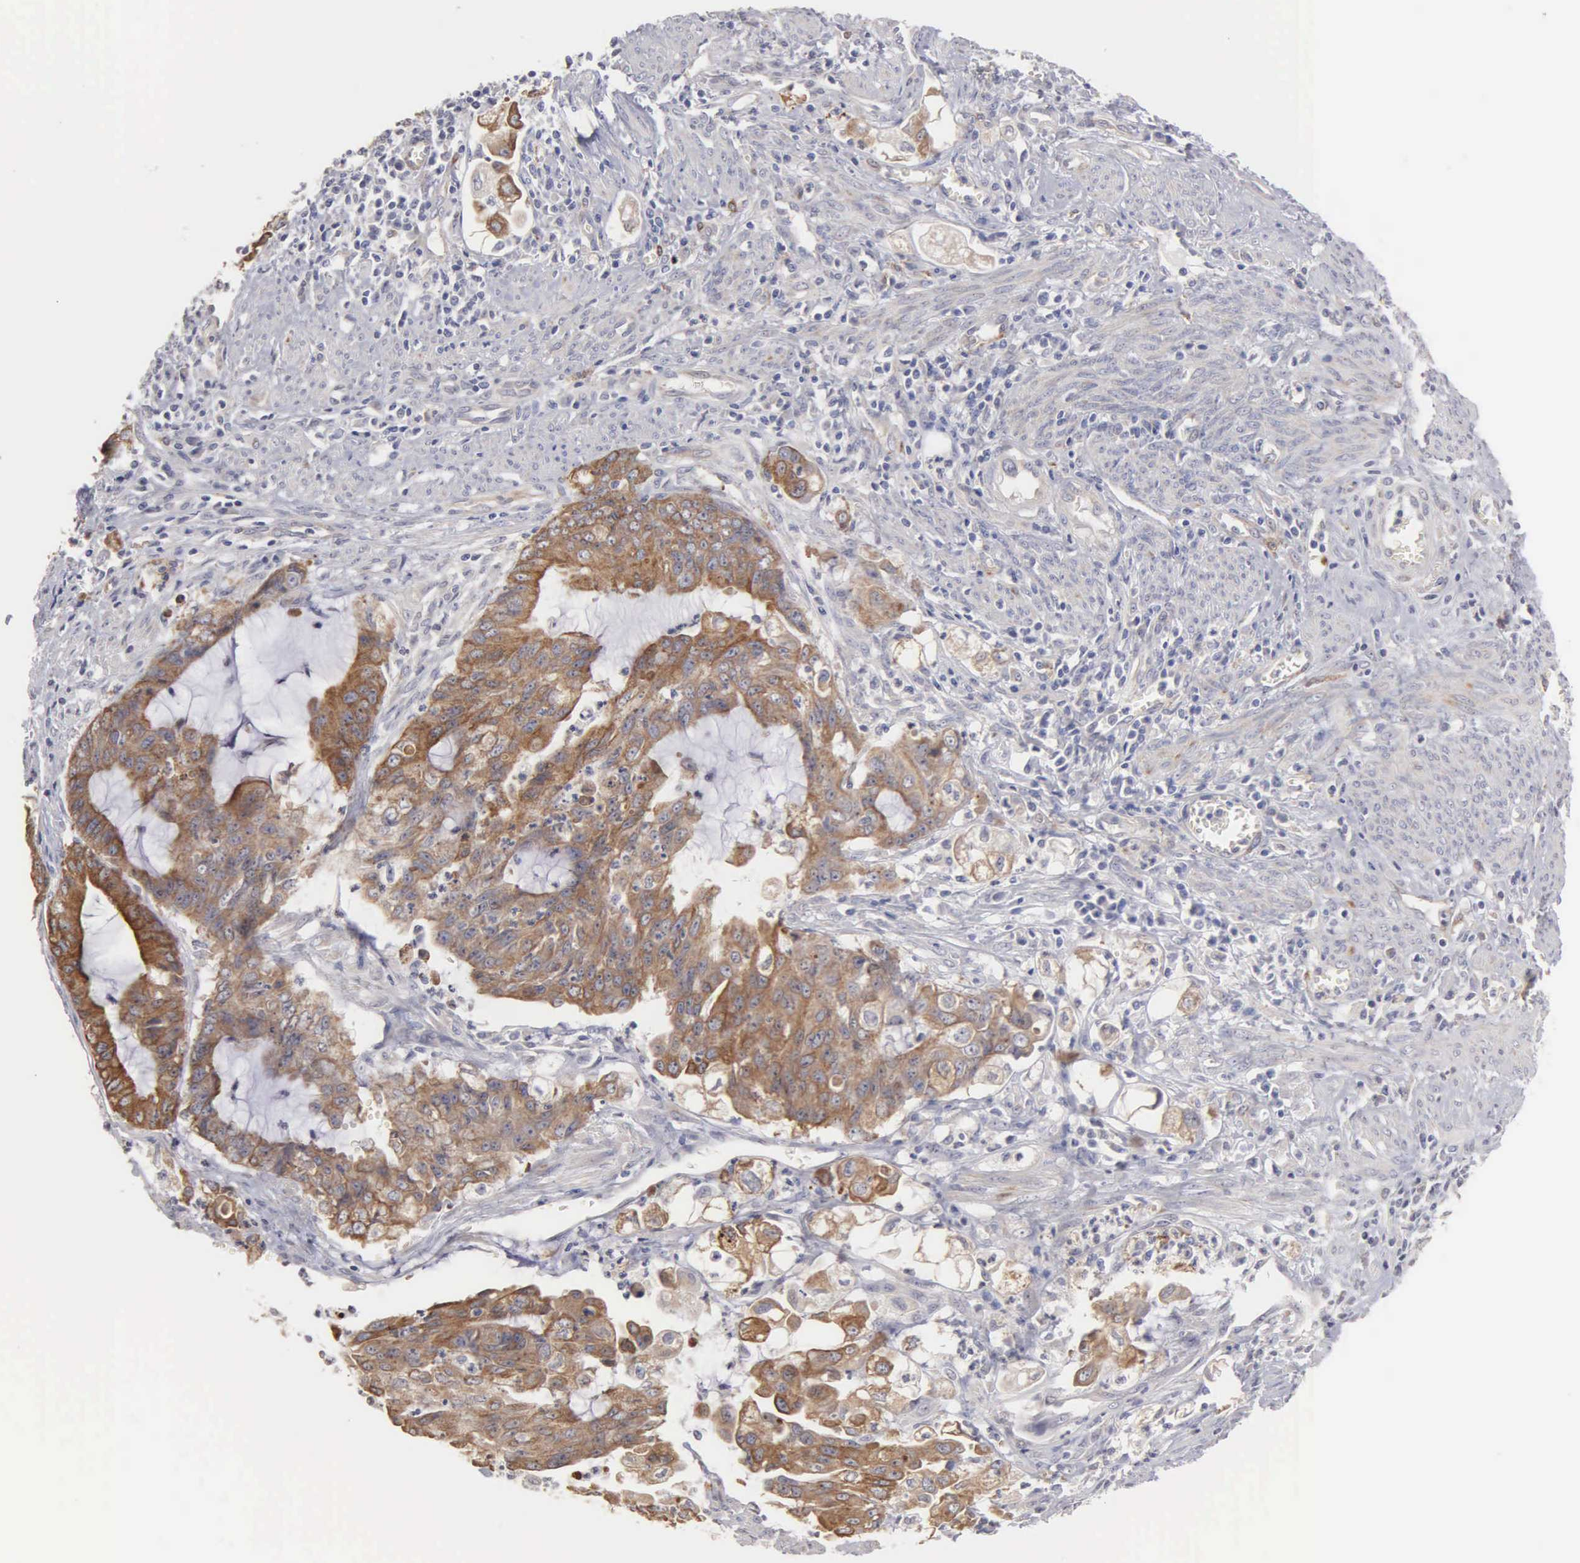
{"staining": {"intensity": "moderate", "quantity": ">75%", "location": "cytoplasmic/membranous"}, "tissue": "endometrial cancer", "cell_type": "Tumor cells", "image_type": "cancer", "snomed": [{"axis": "morphology", "description": "Adenocarcinoma, NOS"}, {"axis": "topography", "description": "Endometrium"}], "caption": "Human endometrial adenocarcinoma stained with a protein marker reveals moderate staining in tumor cells.", "gene": "LIN52", "patient": {"sex": "female", "age": 75}}